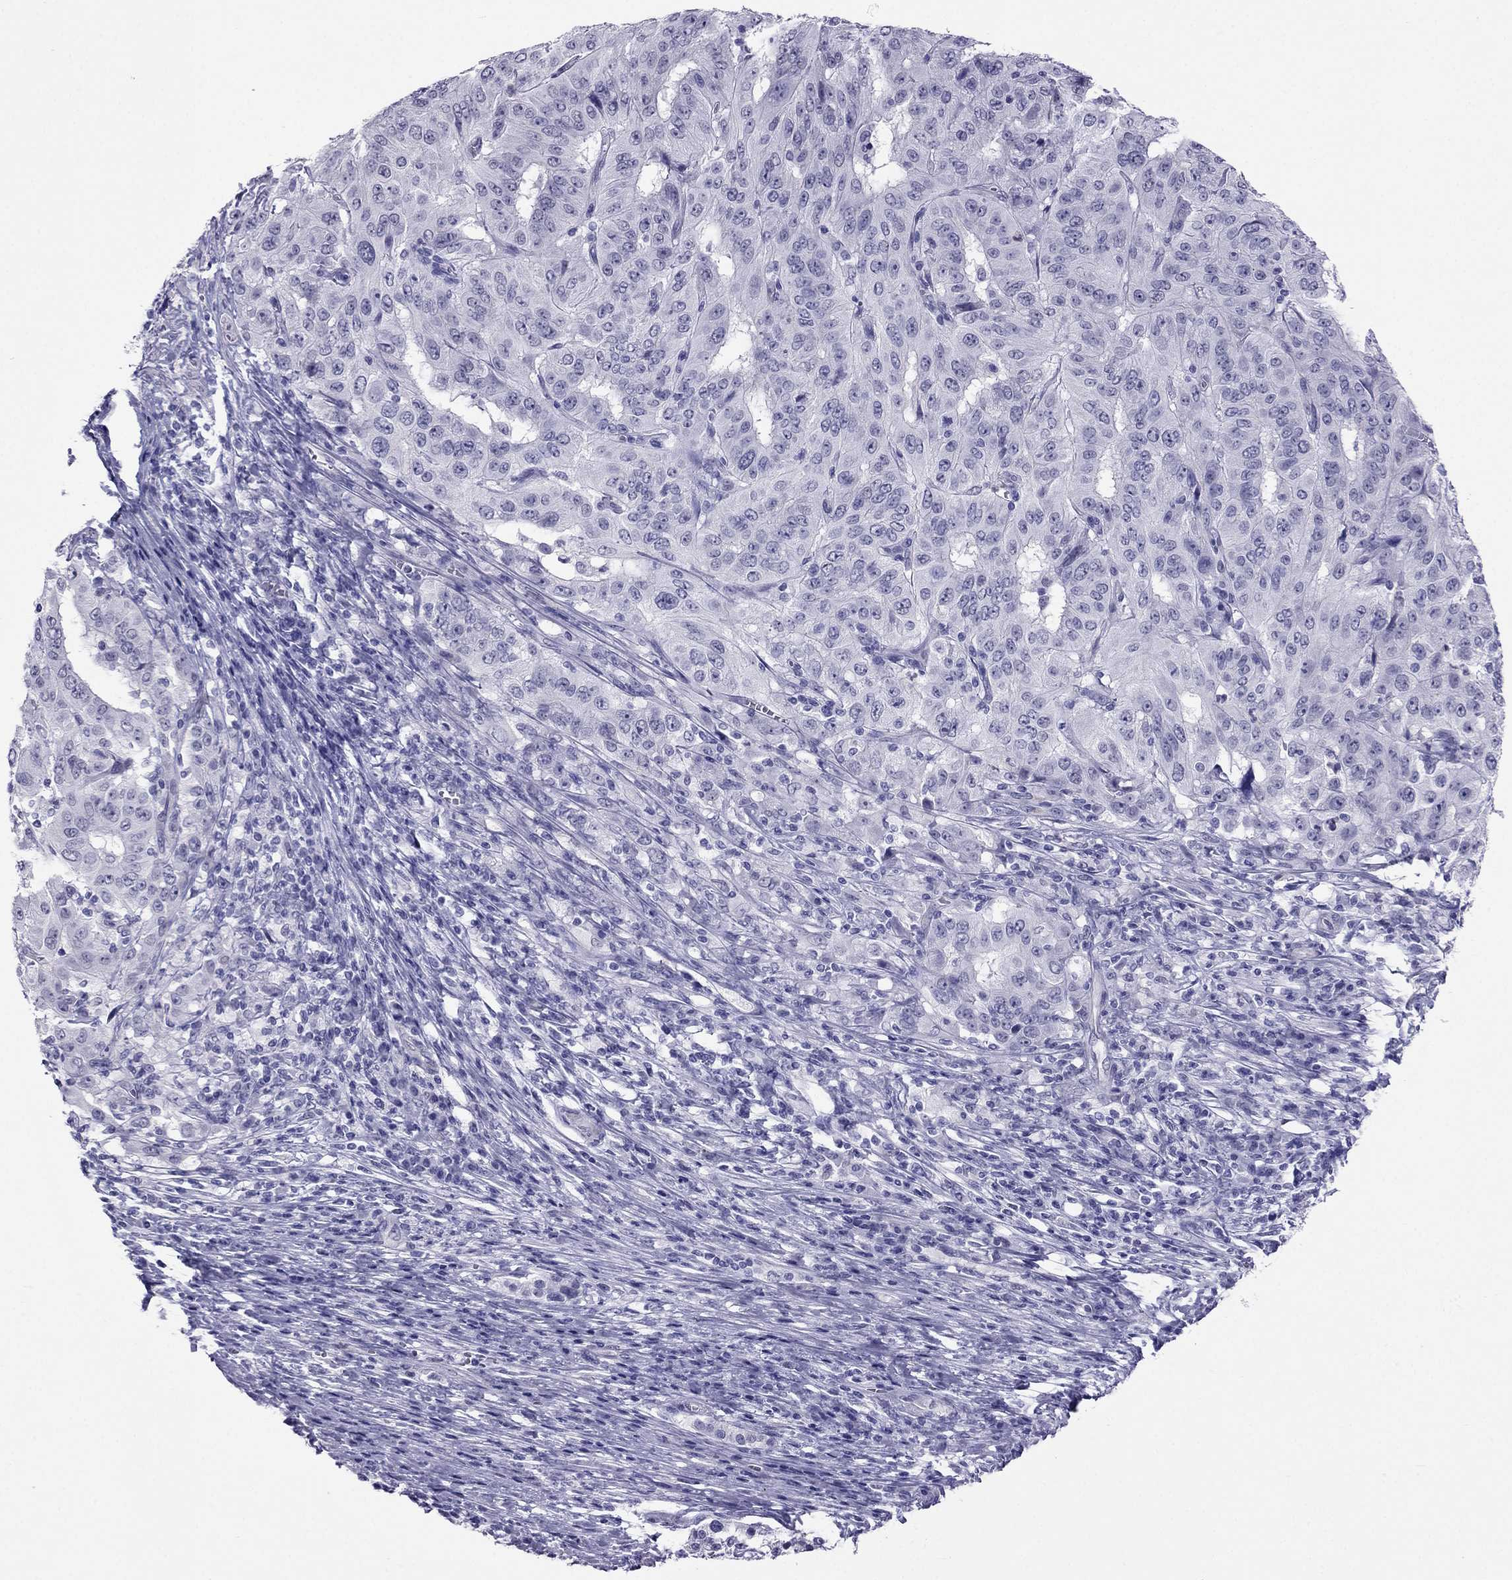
{"staining": {"intensity": "negative", "quantity": "none", "location": "none"}, "tissue": "pancreatic cancer", "cell_type": "Tumor cells", "image_type": "cancer", "snomed": [{"axis": "morphology", "description": "Adenocarcinoma, NOS"}, {"axis": "topography", "description": "Pancreas"}], "caption": "Photomicrograph shows no significant protein positivity in tumor cells of pancreatic cancer (adenocarcinoma). (DAB (3,3'-diaminobenzidine) immunohistochemistry visualized using brightfield microscopy, high magnification).", "gene": "CROCC2", "patient": {"sex": "male", "age": 63}}